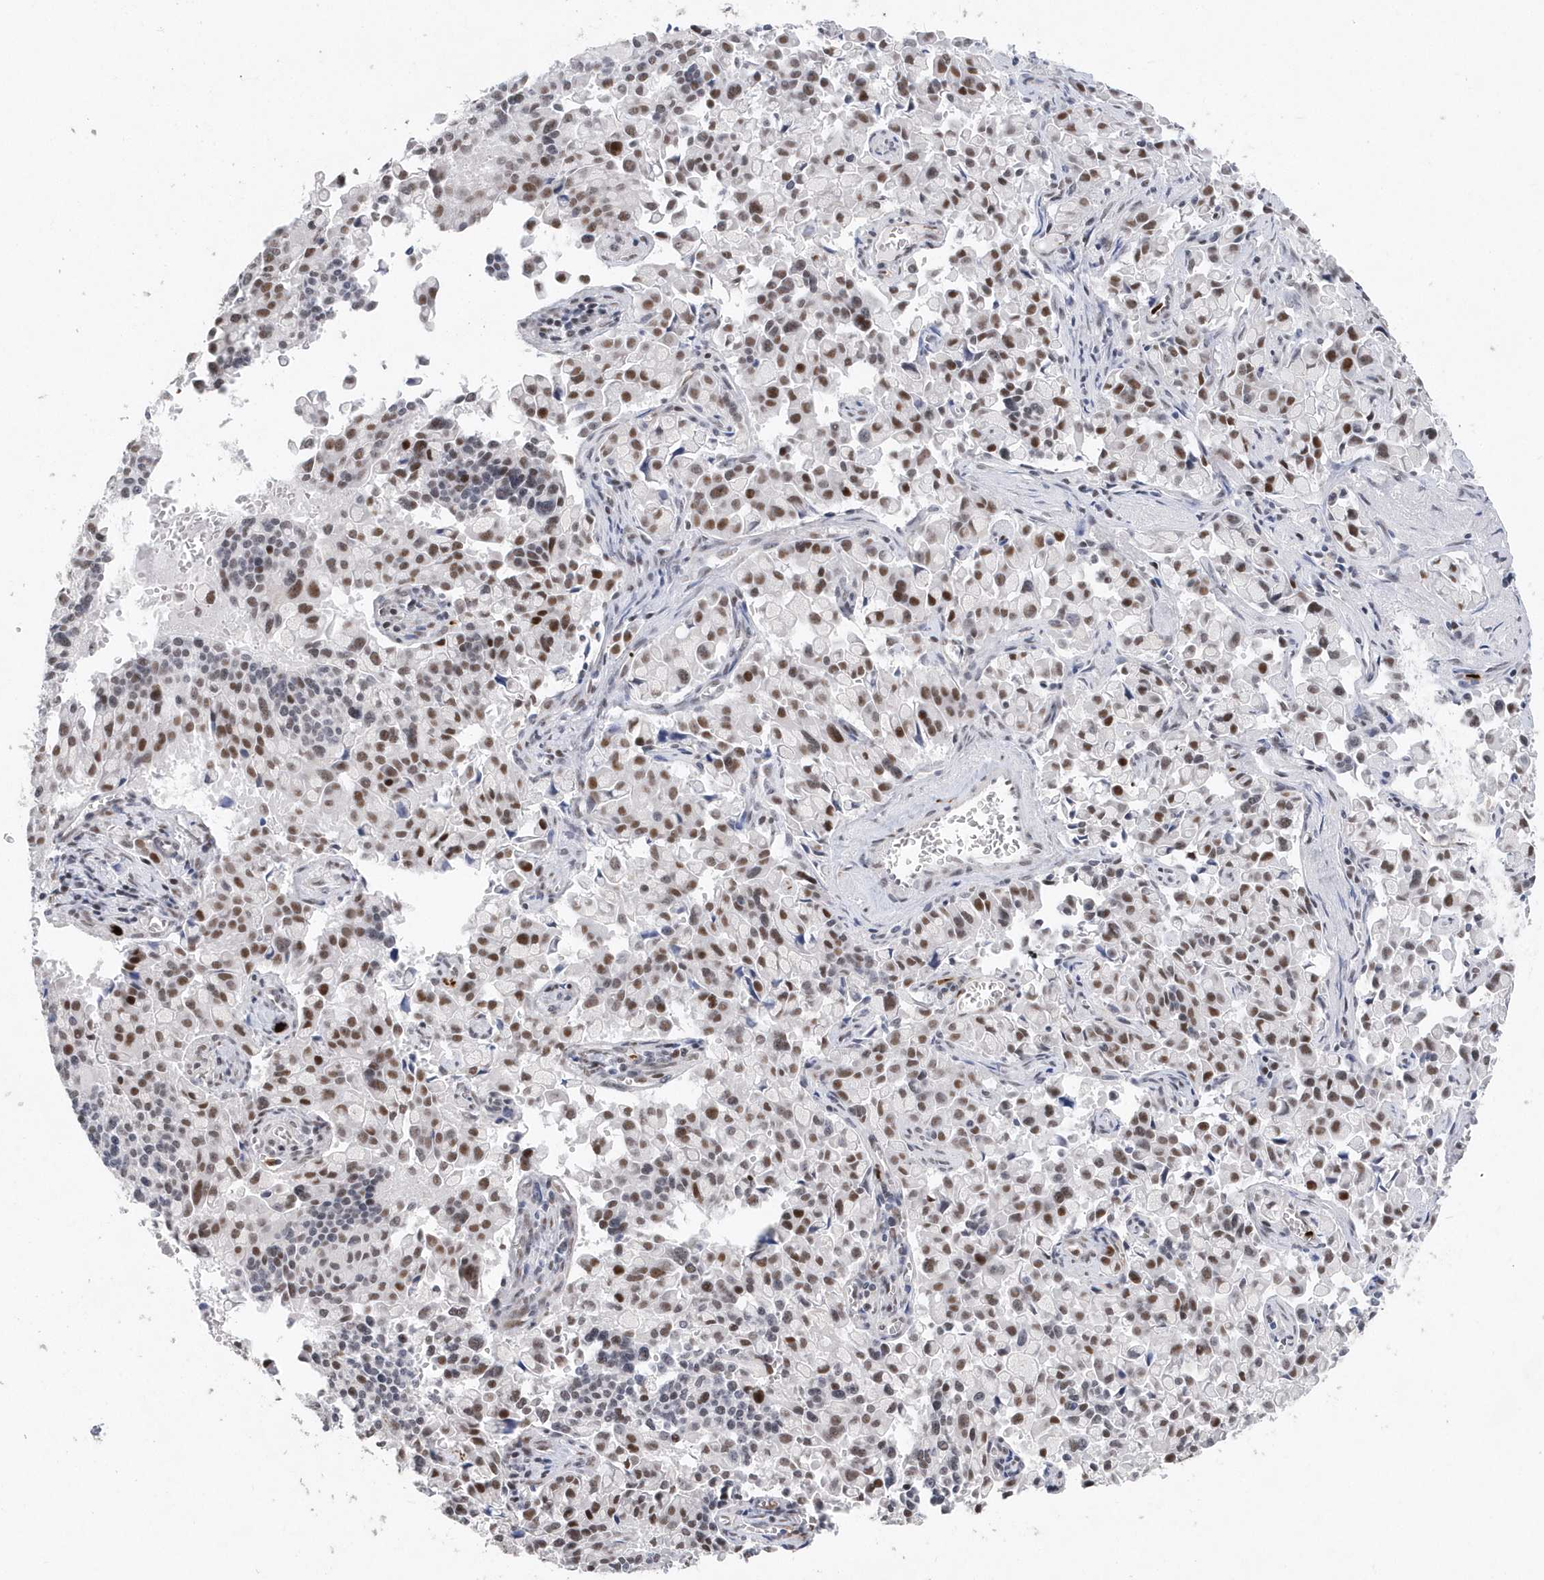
{"staining": {"intensity": "moderate", "quantity": ">75%", "location": "nuclear"}, "tissue": "pancreatic cancer", "cell_type": "Tumor cells", "image_type": "cancer", "snomed": [{"axis": "morphology", "description": "Adenocarcinoma, NOS"}, {"axis": "topography", "description": "Pancreas"}], "caption": "DAB (3,3'-diaminobenzidine) immunohistochemical staining of pancreatic cancer shows moderate nuclear protein positivity in about >75% of tumor cells.", "gene": "RPP30", "patient": {"sex": "male", "age": 65}}